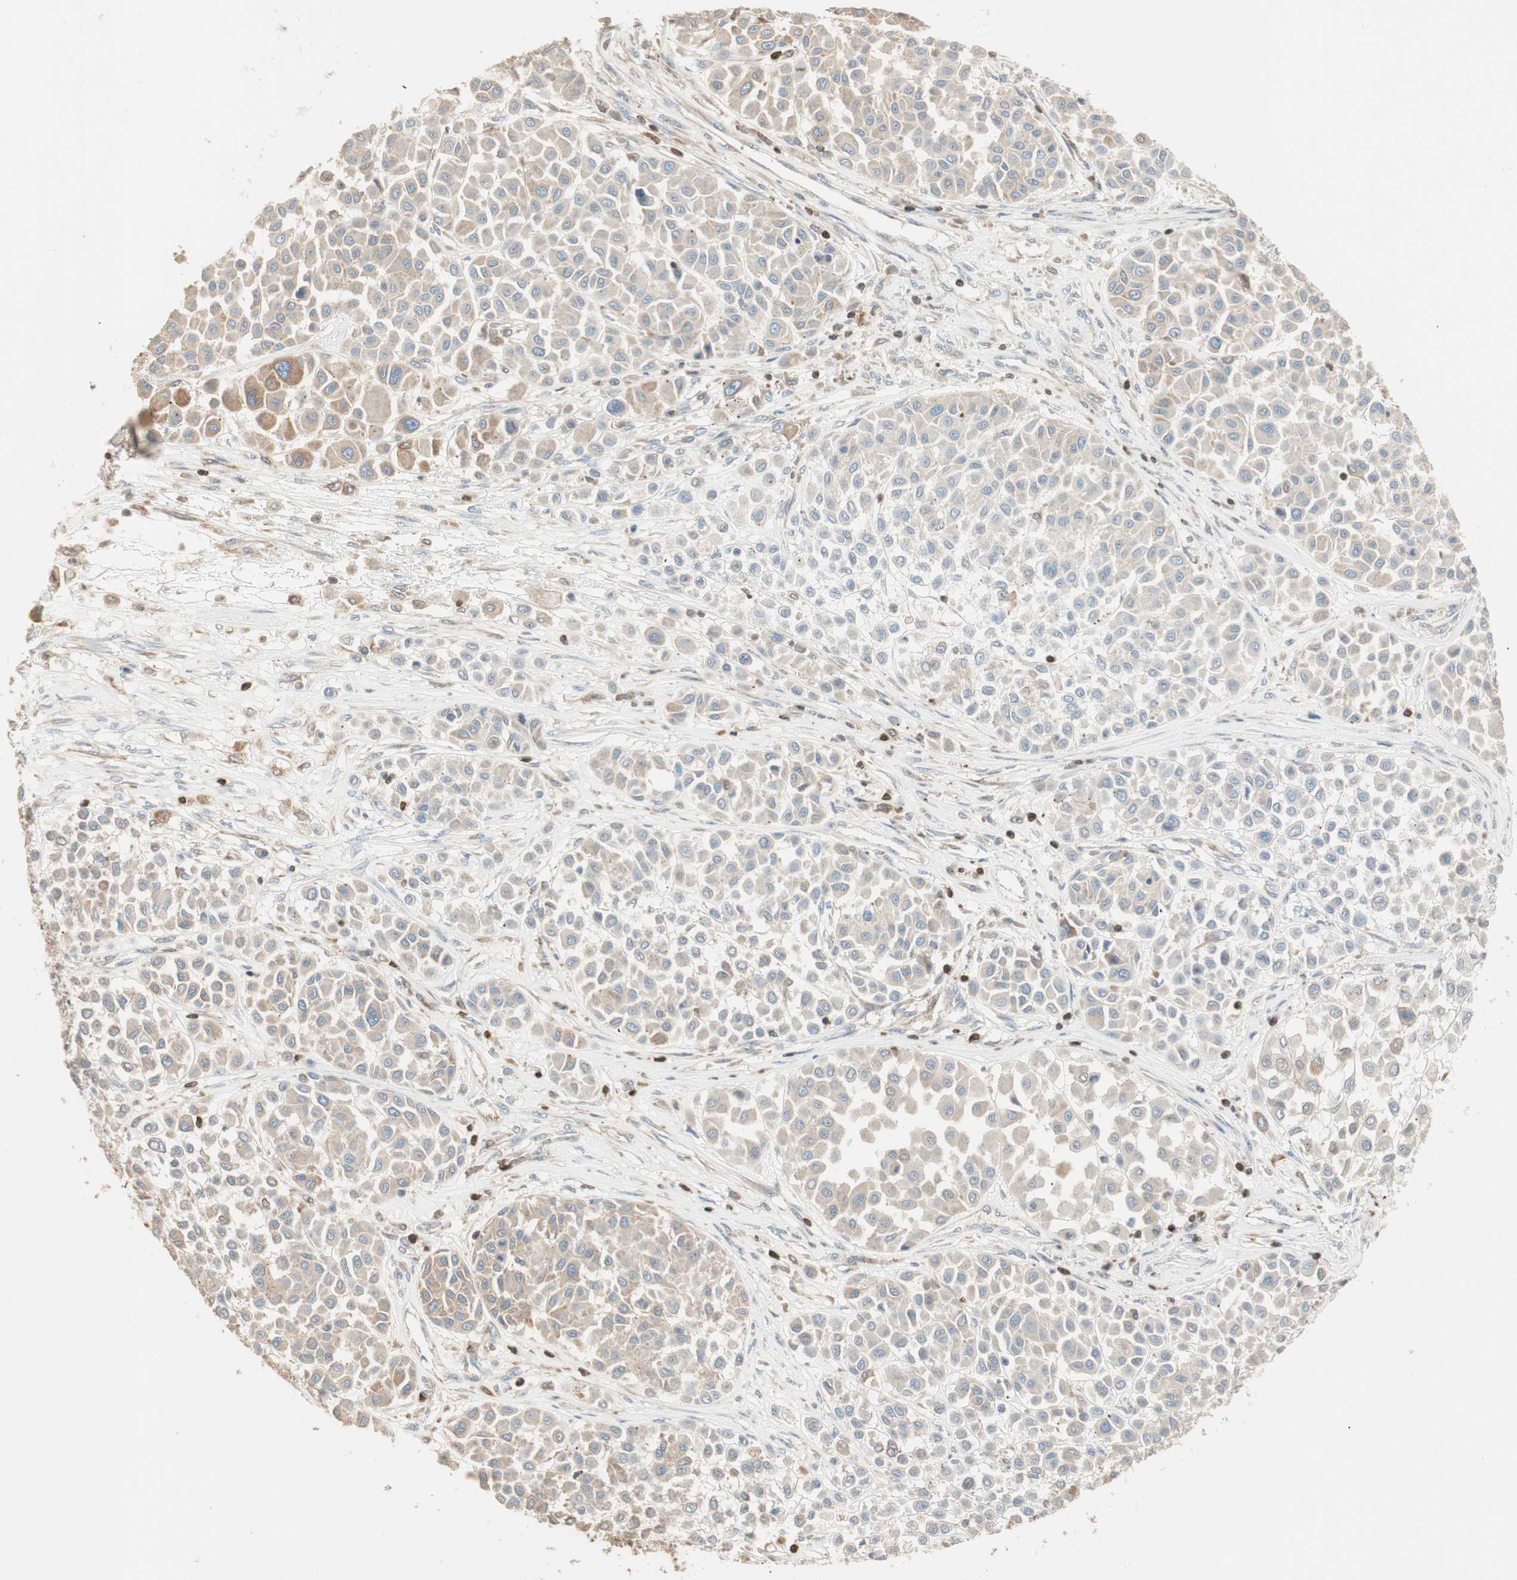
{"staining": {"intensity": "weak", "quantity": "25%-75%", "location": "cytoplasmic/membranous"}, "tissue": "melanoma", "cell_type": "Tumor cells", "image_type": "cancer", "snomed": [{"axis": "morphology", "description": "Malignant melanoma, Metastatic site"}, {"axis": "topography", "description": "Soft tissue"}], "caption": "Immunohistochemistry (IHC) photomicrograph of human malignant melanoma (metastatic site) stained for a protein (brown), which reveals low levels of weak cytoplasmic/membranous staining in approximately 25%-75% of tumor cells.", "gene": "CRLF3", "patient": {"sex": "male", "age": 41}}